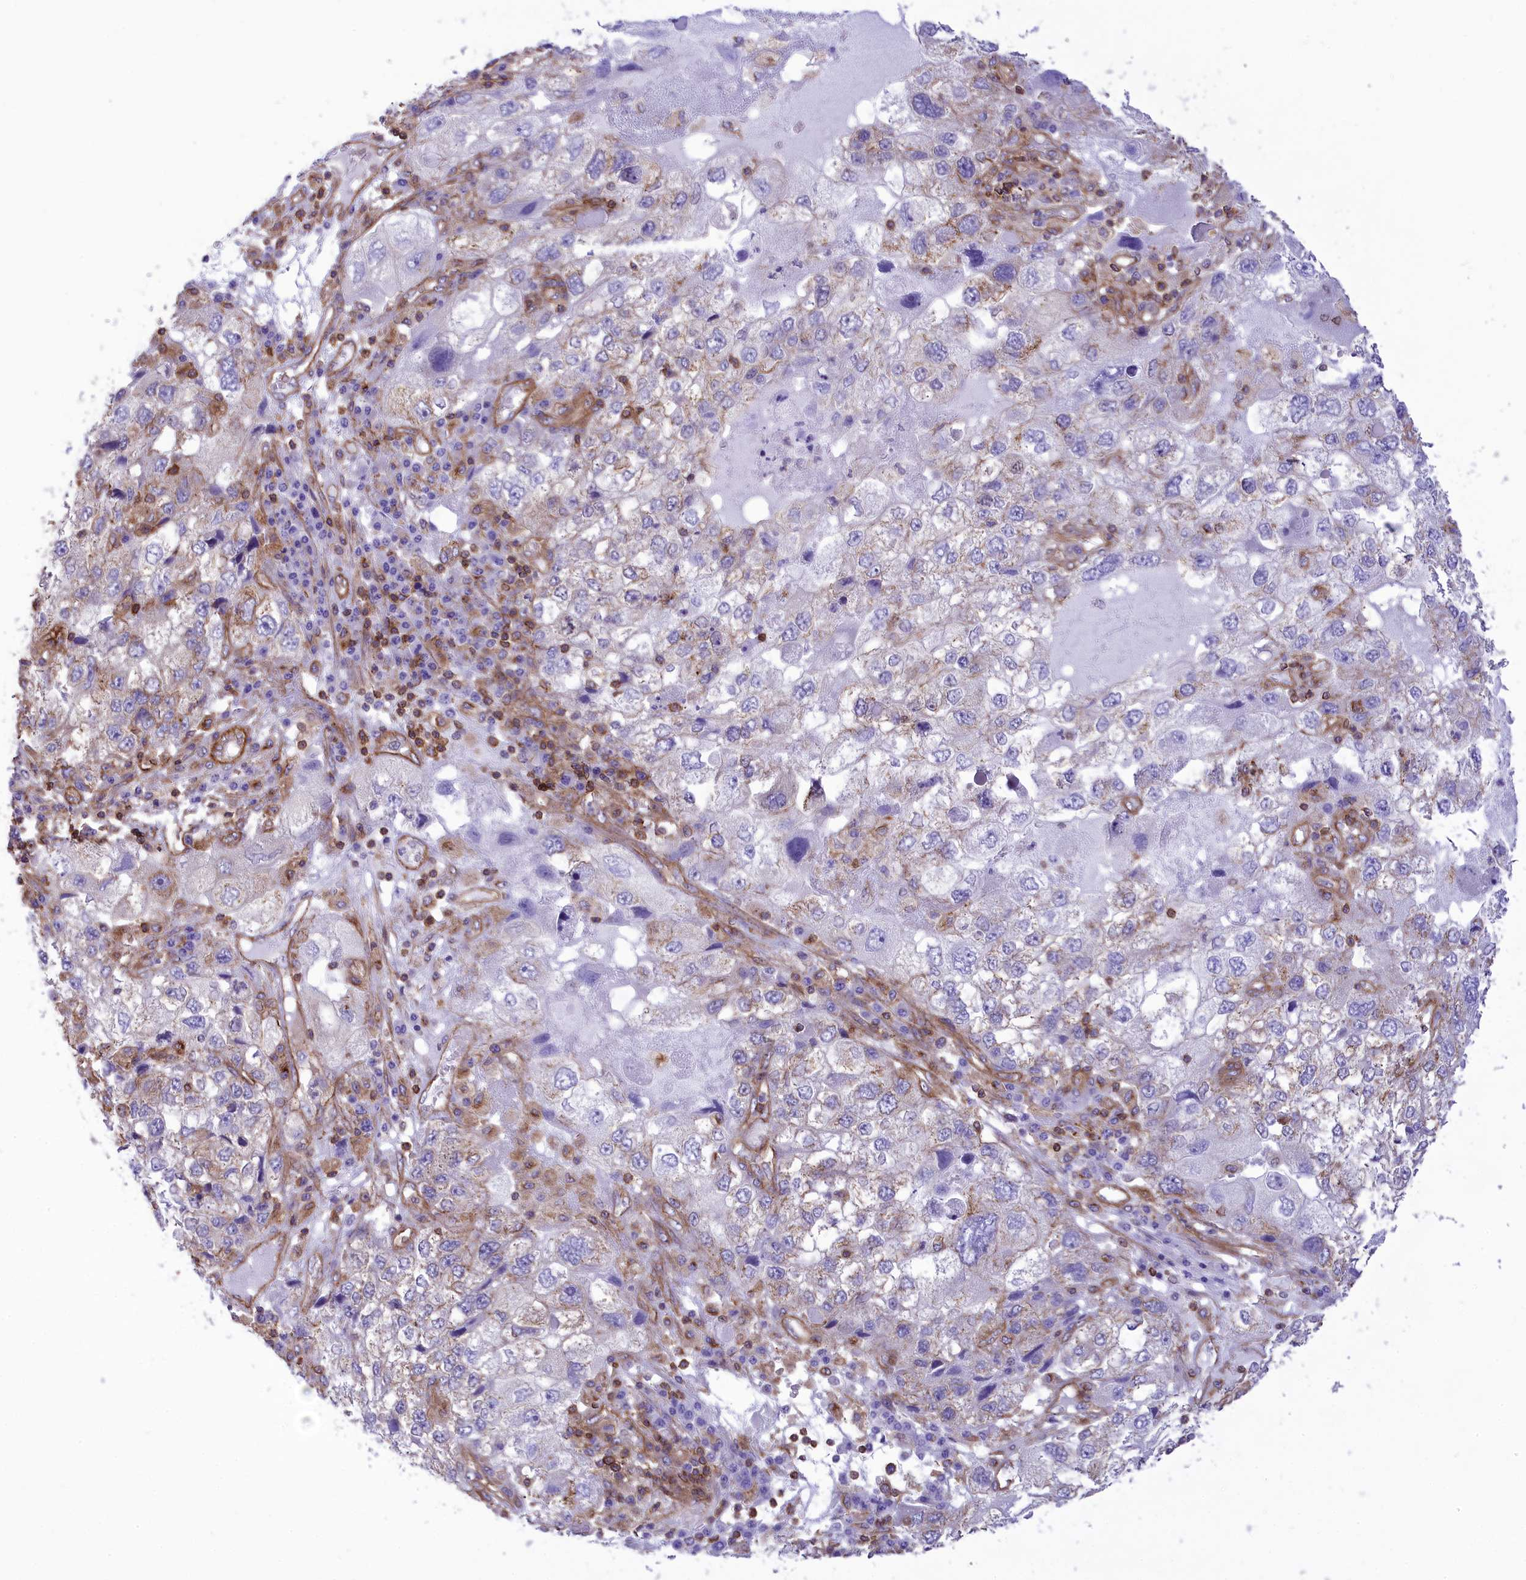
{"staining": {"intensity": "negative", "quantity": "none", "location": "none"}, "tissue": "endometrial cancer", "cell_type": "Tumor cells", "image_type": "cancer", "snomed": [{"axis": "morphology", "description": "Adenocarcinoma, NOS"}, {"axis": "topography", "description": "Endometrium"}], "caption": "This is an immunohistochemistry (IHC) histopathology image of human adenocarcinoma (endometrial). There is no staining in tumor cells.", "gene": "SEPTIN9", "patient": {"sex": "female", "age": 49}}